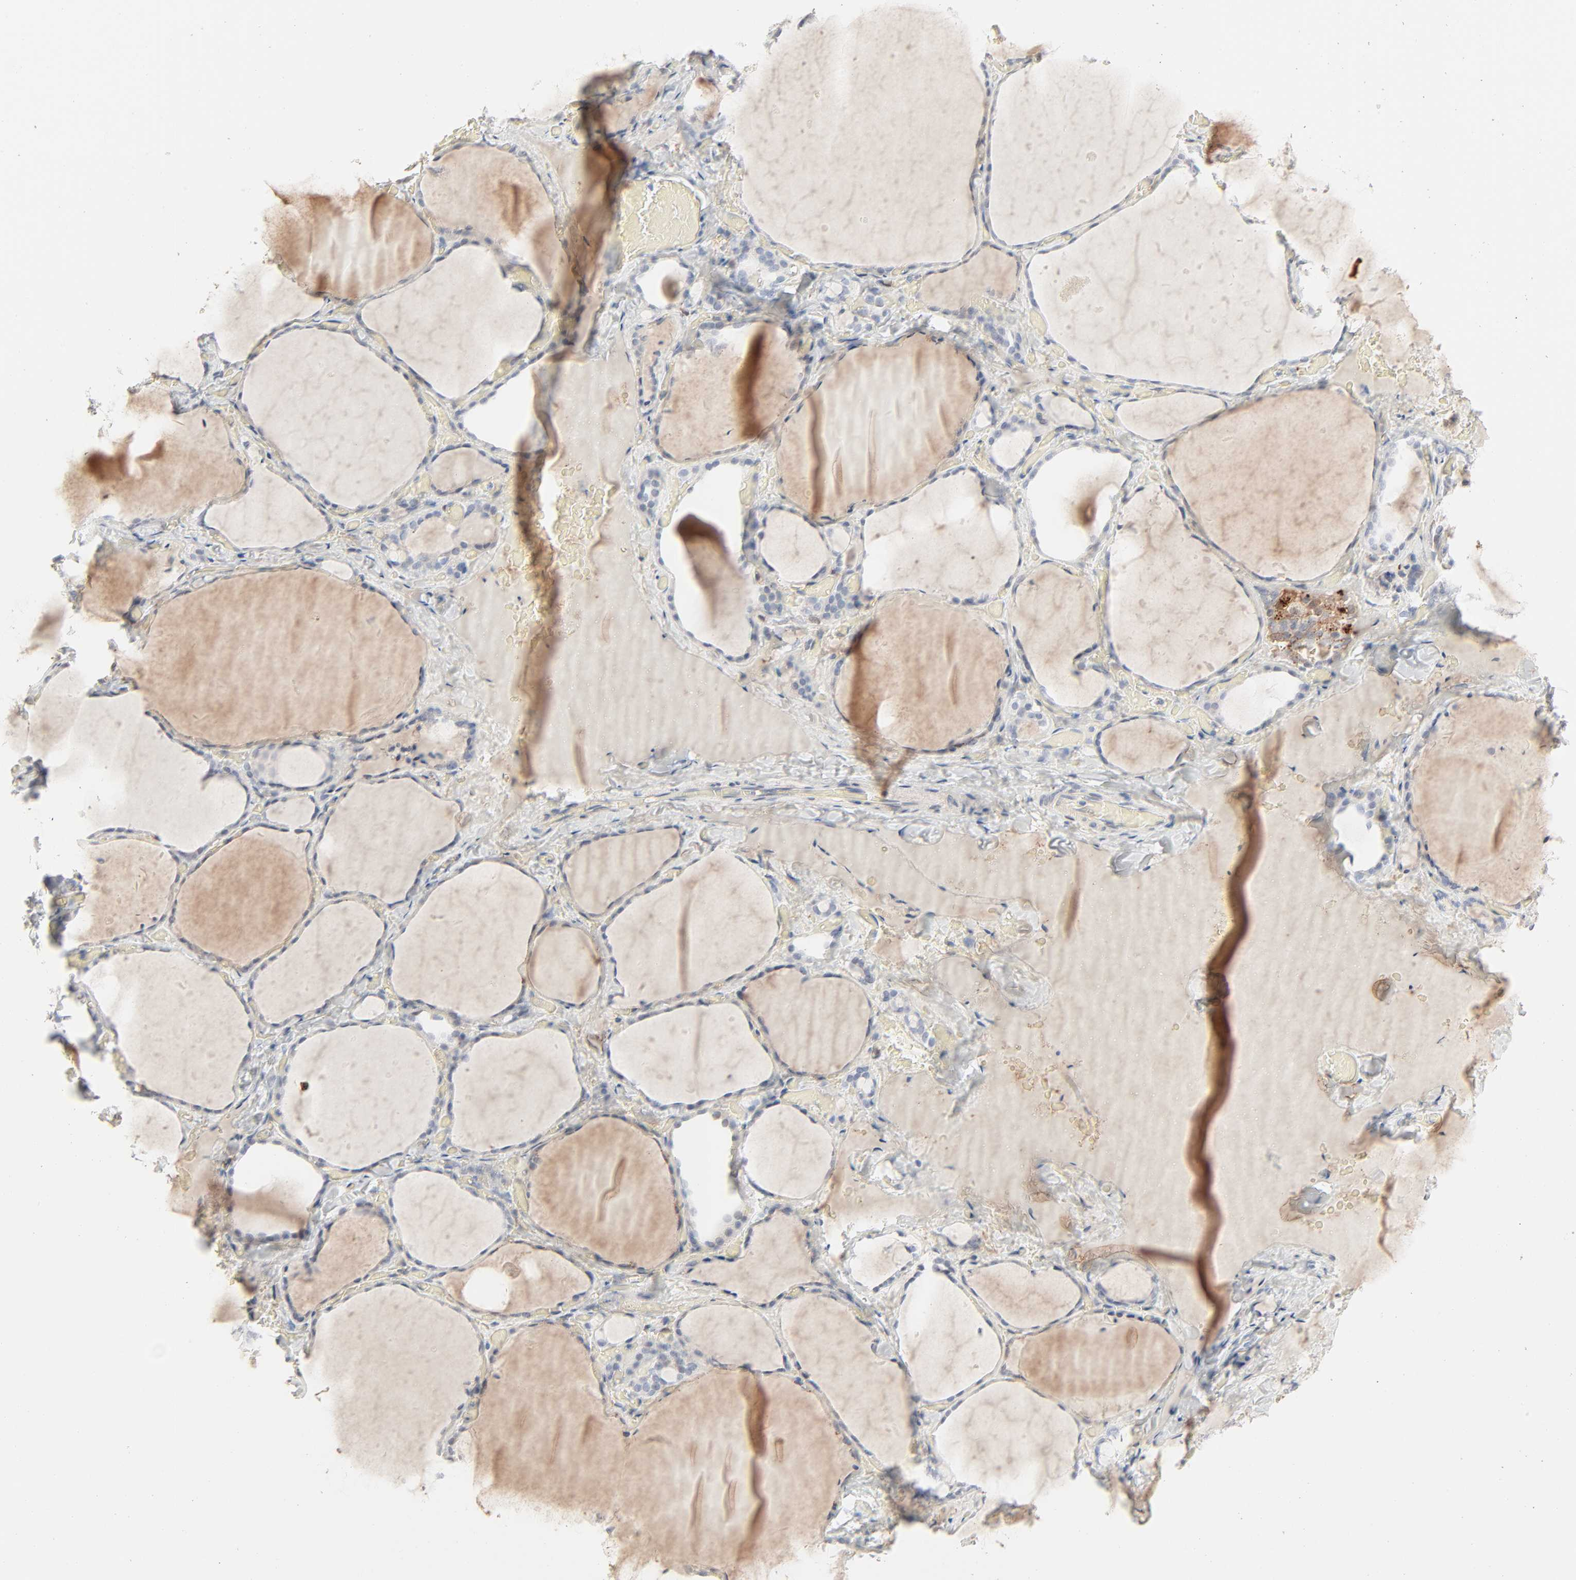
{"staining": {"intensity": "negative", "quantity": "none", "location": "none"}, "tissue": "thyroid gland", "cell_type": "Glandular cells", "image_type": "normal", "snomed": [{"axis": "morphology", "description": "Normal tissue, NOS"}, {"axis": "topography", "description": "Thyroid gland"}], "caption": "This is an immunohistochemistry (IHC) photomicrograph of normal thyroid gland. There is no expression in glandular cells.", "gene": "LGALS2", "patient": {"sex": "female", "age": 22}}